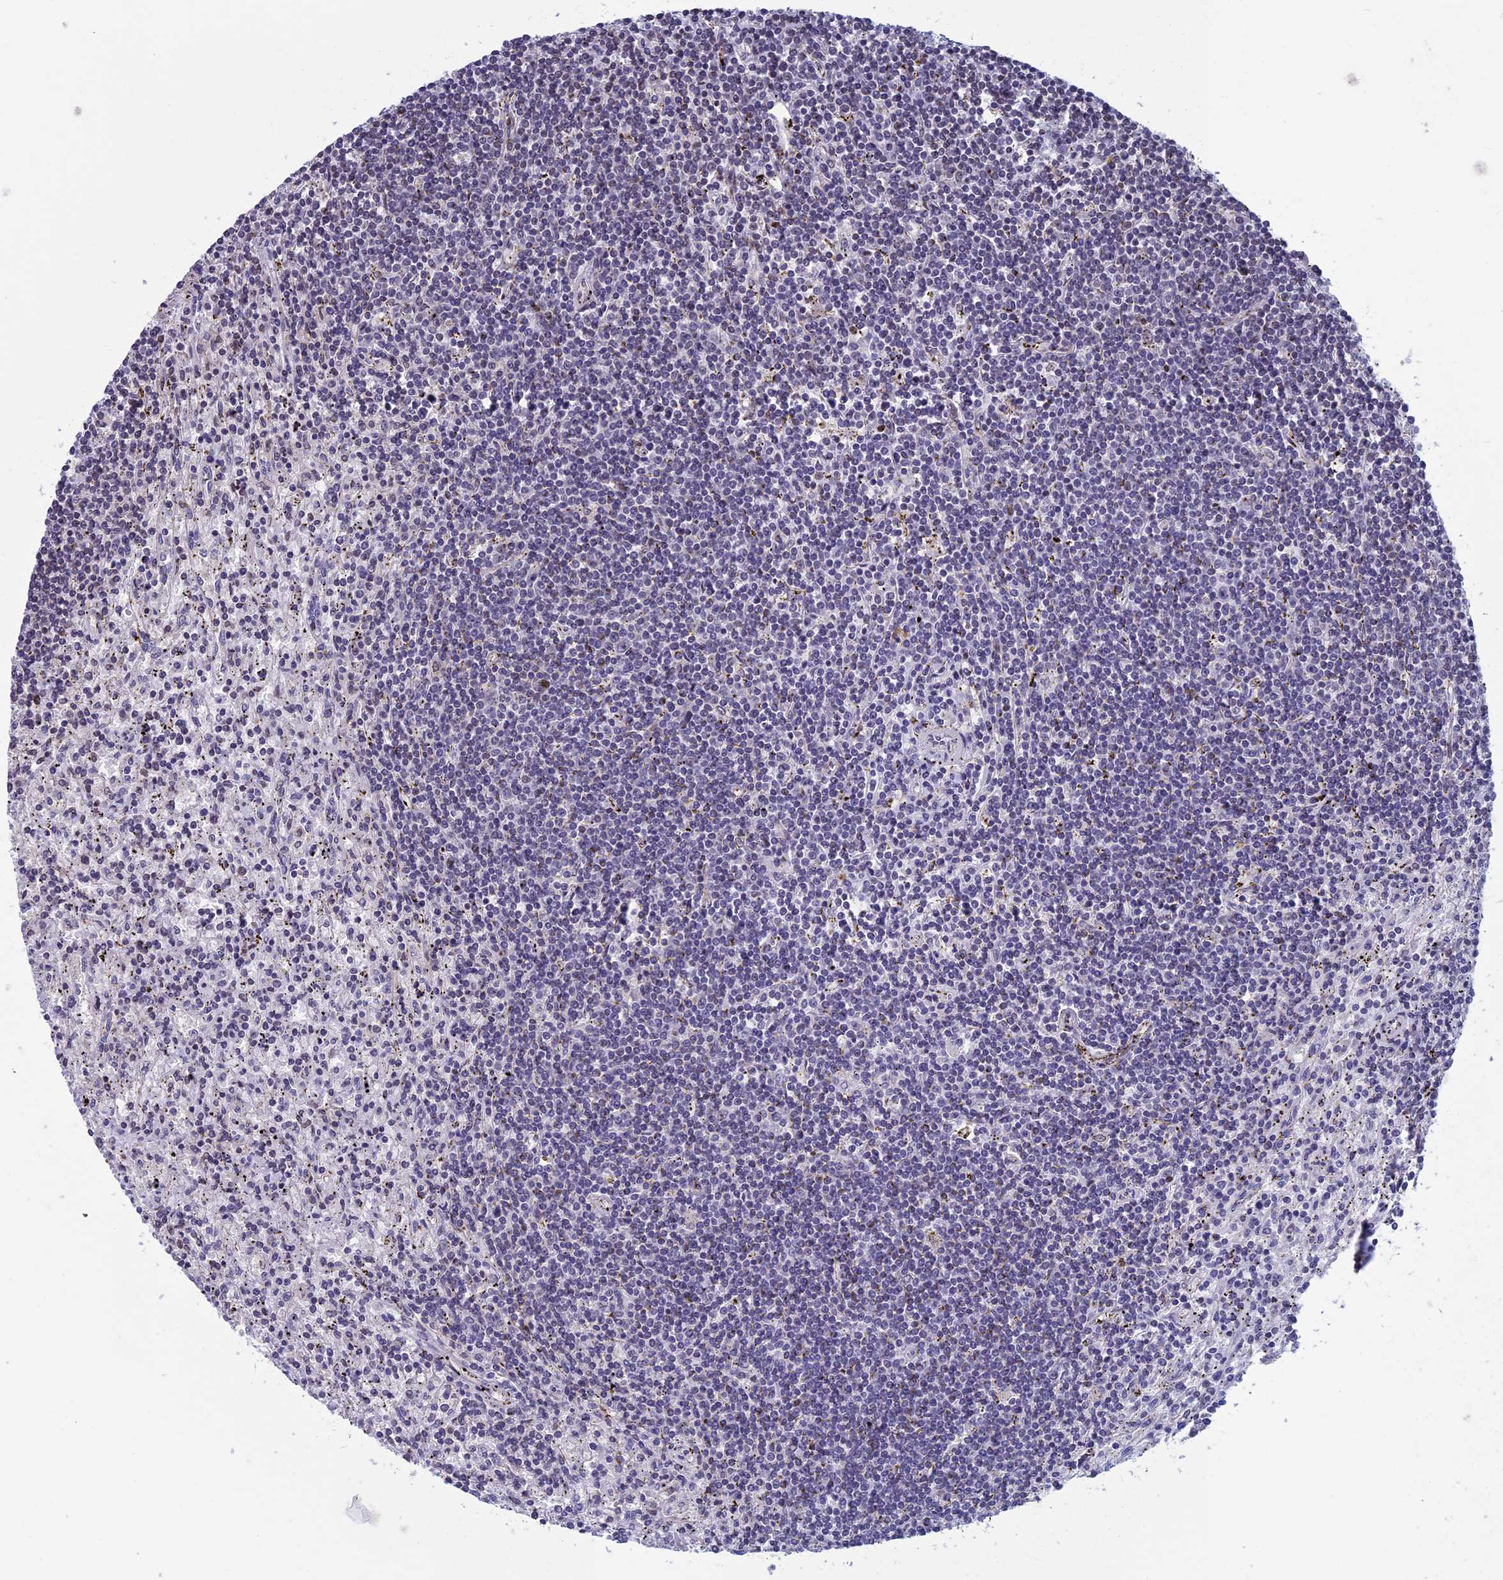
{"staining": {"intensity": "negative", "quantity": "none", "location": "none"}, "tissue": "lymphoma", "cell_type": "Tumor cells", "image_type": "cancer", "snomed": [{"axis": "morphology", "description": "Malignant lymphoma, non-Hodgkin's type, Low grade"}, {"axis": "topography", "description": "Spleen"}], "caption": "Immunohistochemistry (IHC) of malignant lymphoma, non-Hodgkin's type (low-grade) demonstrates no expression in tumor cells.", "gene": "SPIRE1", "patient": {"sex": "male", "age": 76}}